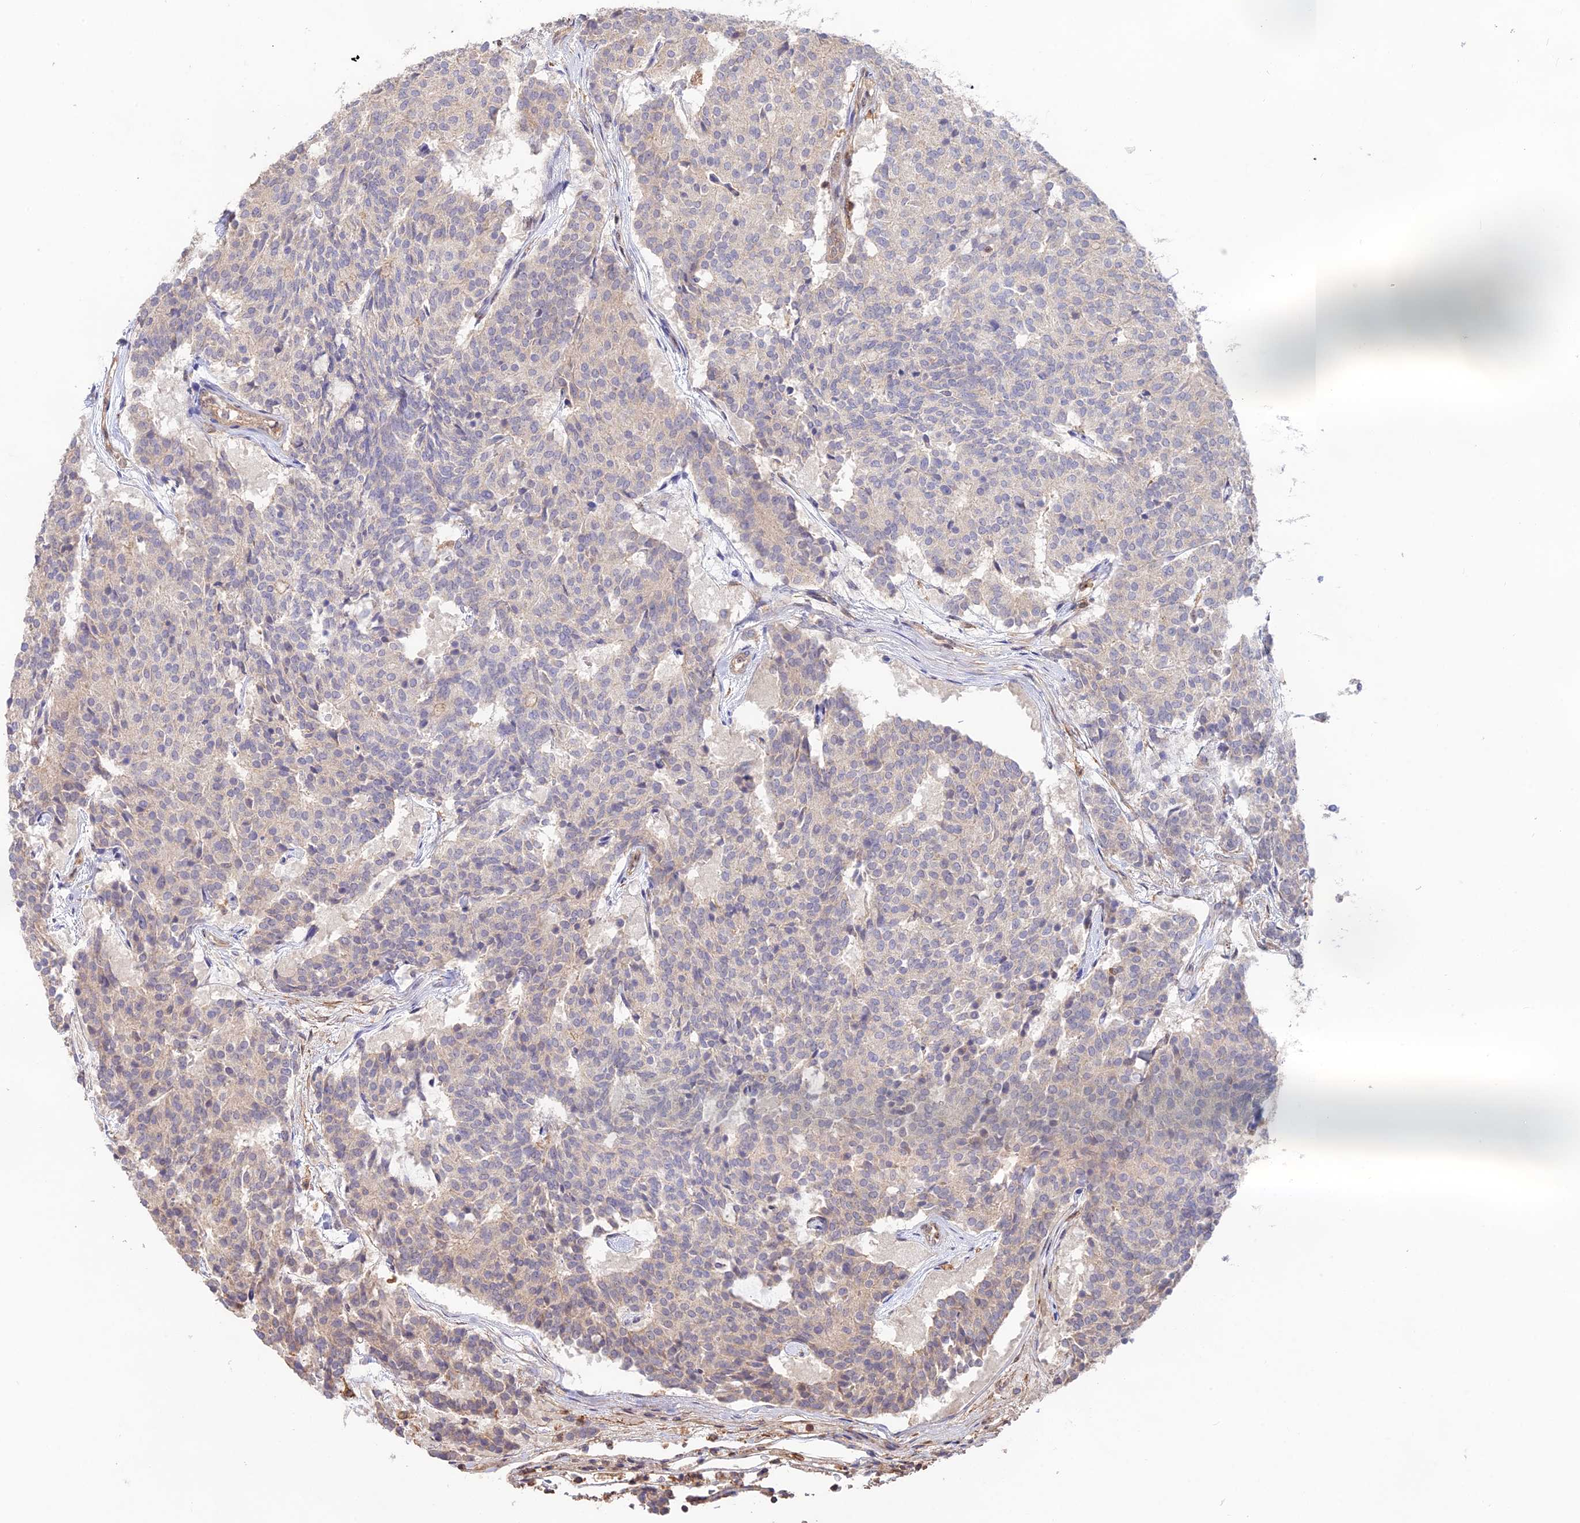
{"staining": {"intensity": "weak", "quantity": "<25%", "location": "cytoplasmic/membranous"}, "tissue": "carcinoid", "cell_type": "Tumor cells", "image_type": "cancer", "snomed": [{"axis": "morphology", "description": "Carcinoid, malignant, NOS"}, {"axis": "topography", "description": "Pancreas"}], "caption": "Tumor cells are negative for protein expression in human carcinoid (malignant). The staining is performed using DAB brown chromogen with nuclei counter-stained in using hematoxylin.", "gene": "CLCF1", "patient": {"sex": "female", "age": 54}}